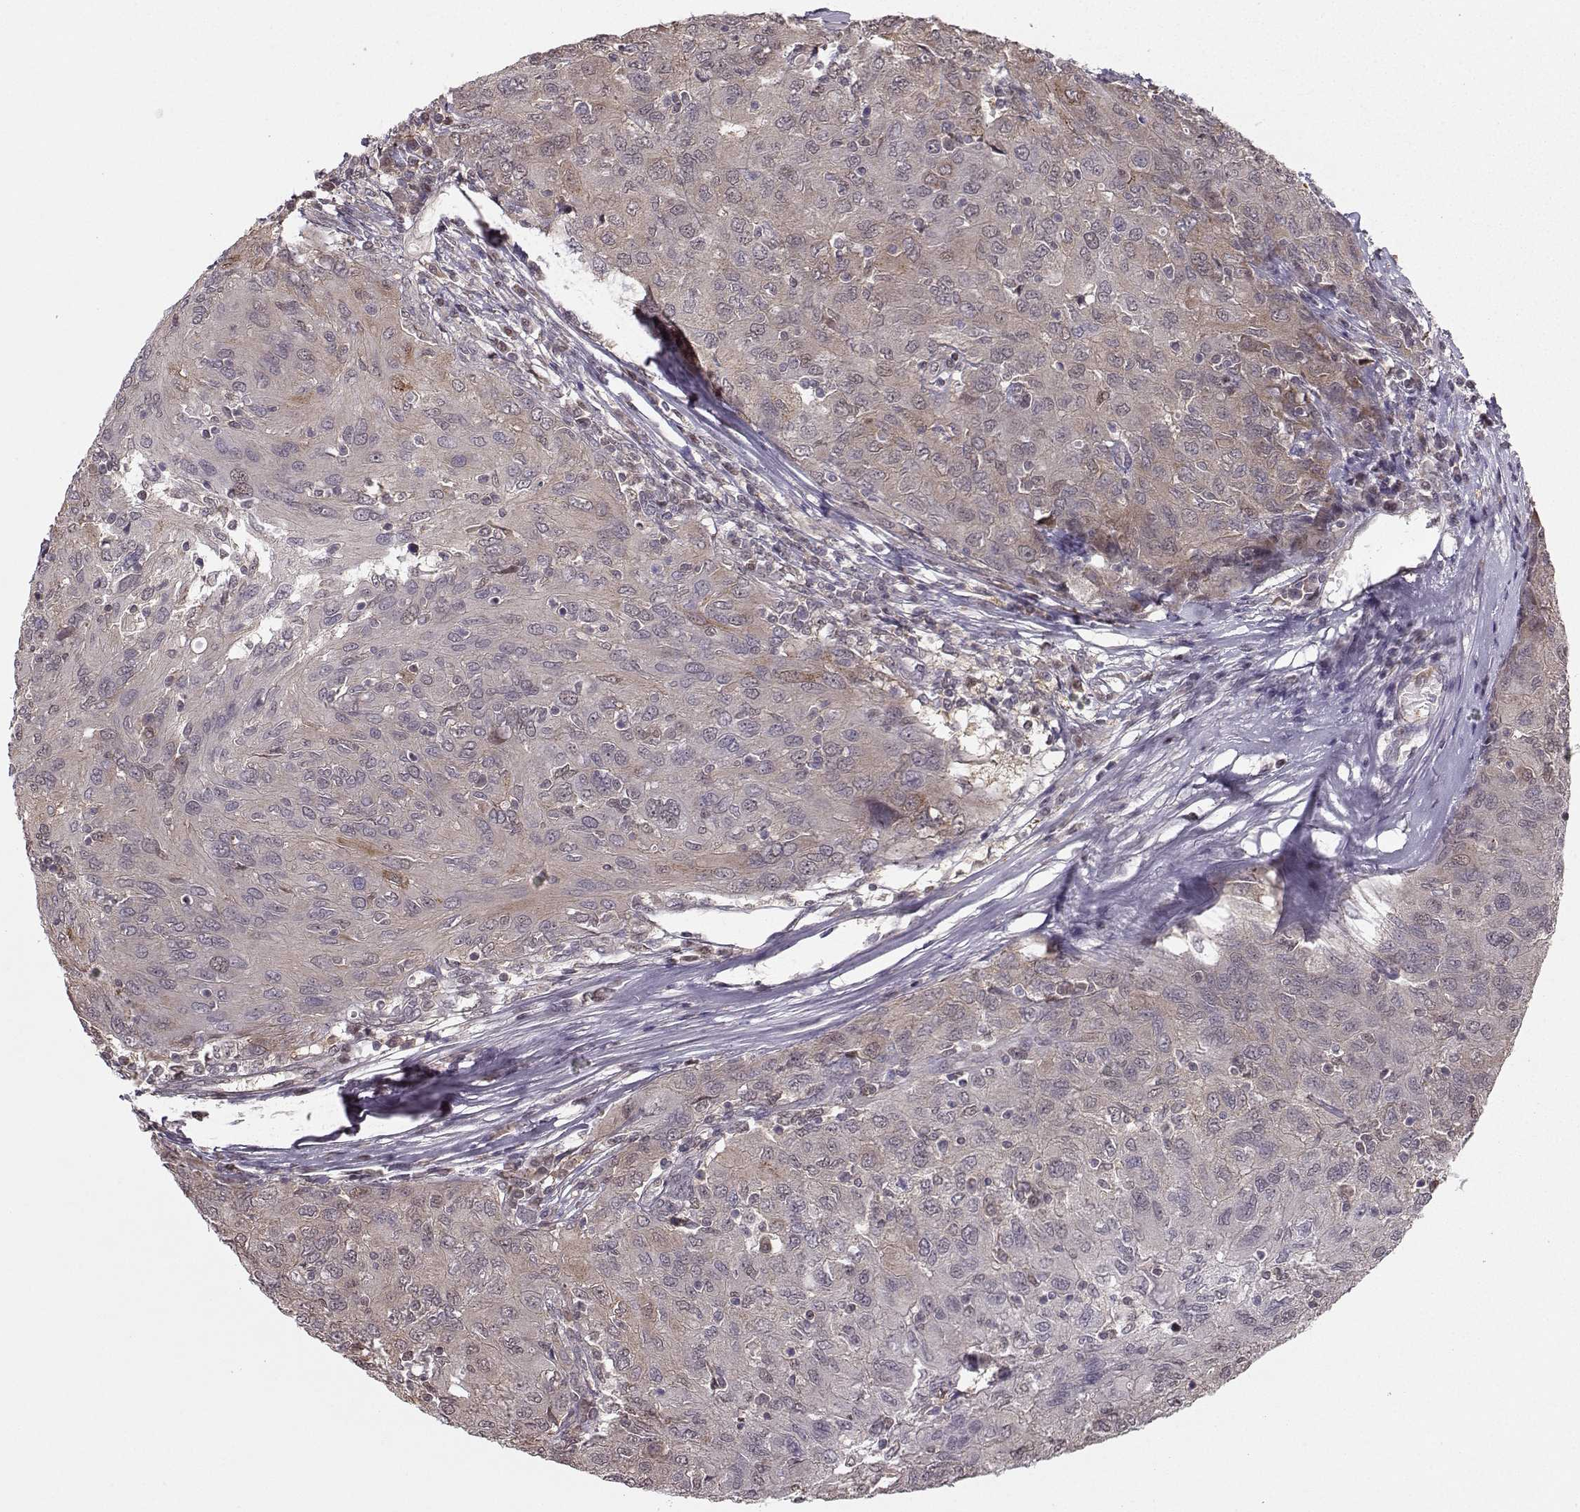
{"staining": {"intensity": "weak", "quantity": "<25%", "location": "cytoplasmic/membranous"}, "tissue": "ovarian cancer", "cell_type": "Tumor cells", "image_type": "cancer", "snomed": [{"axis": "morphology", "description": "Carcinoma, endometroid"}, {"axis": "topography", "description": "Ovary"}], "caption": "Immunohistochemistry histopathology image of ovarian endometroid carcinoma stained for a protein (brown), which reveals no positivity in tumor cells.", "gene": "PKP2", "patient": {"sex": "female", "age": 50}}